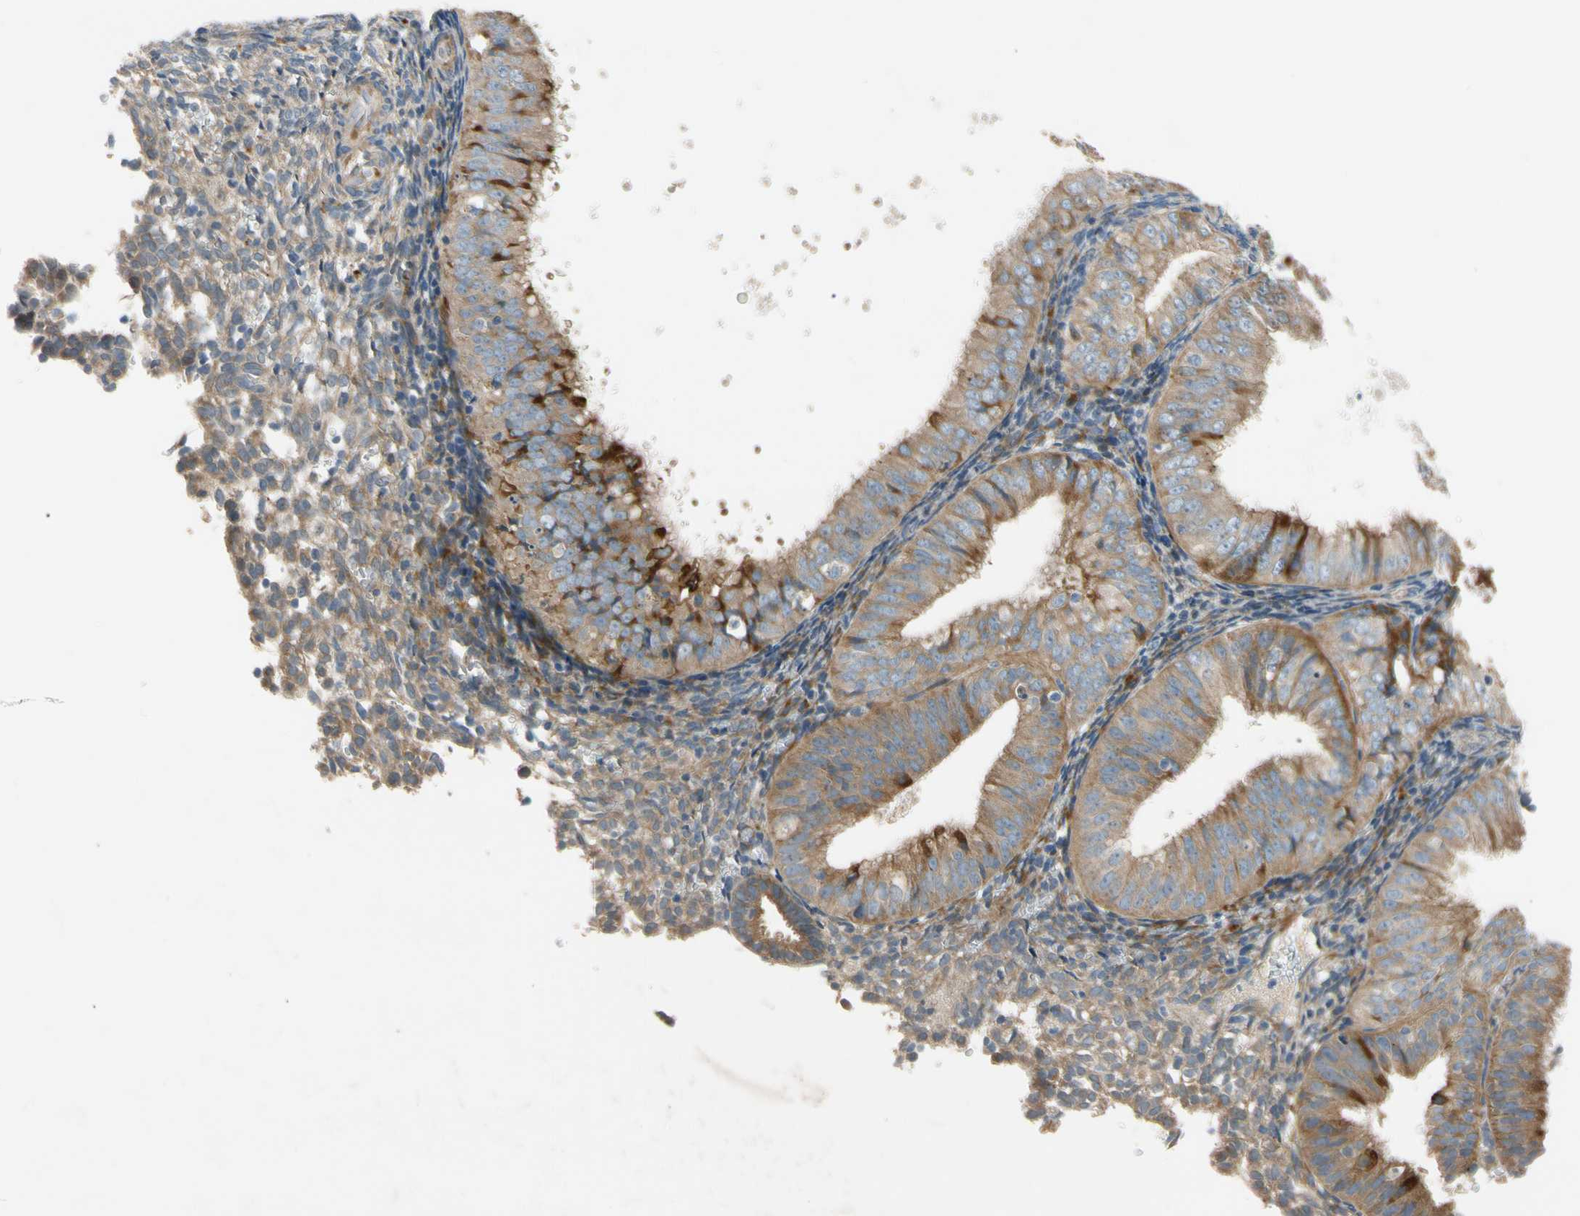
{"staining": {"intensity": "moderate", "quantity": ">75%", "location": "cytoplasmic/membranous"}, "tissue": "endometrial cancer", "cell_type": "Tumor cells", "image_type": "cancer", "snomed": [{"axis": "morphology", "description": "Normal tissue, NOS"}, {"axis": "morphology", "description": "Adenocarcinoma, NOS"}, {"axis": "topography", "description": "Endometrium"}], "caption": "Protein expression analysis of endometrial cancer (adenocarcinoma) demonstrates moderate cytoplasmic/membranous staining in approximately >75% of tumor cells.", "gene": "MST1R", "patient": {"sex": "female", "age": 53}}